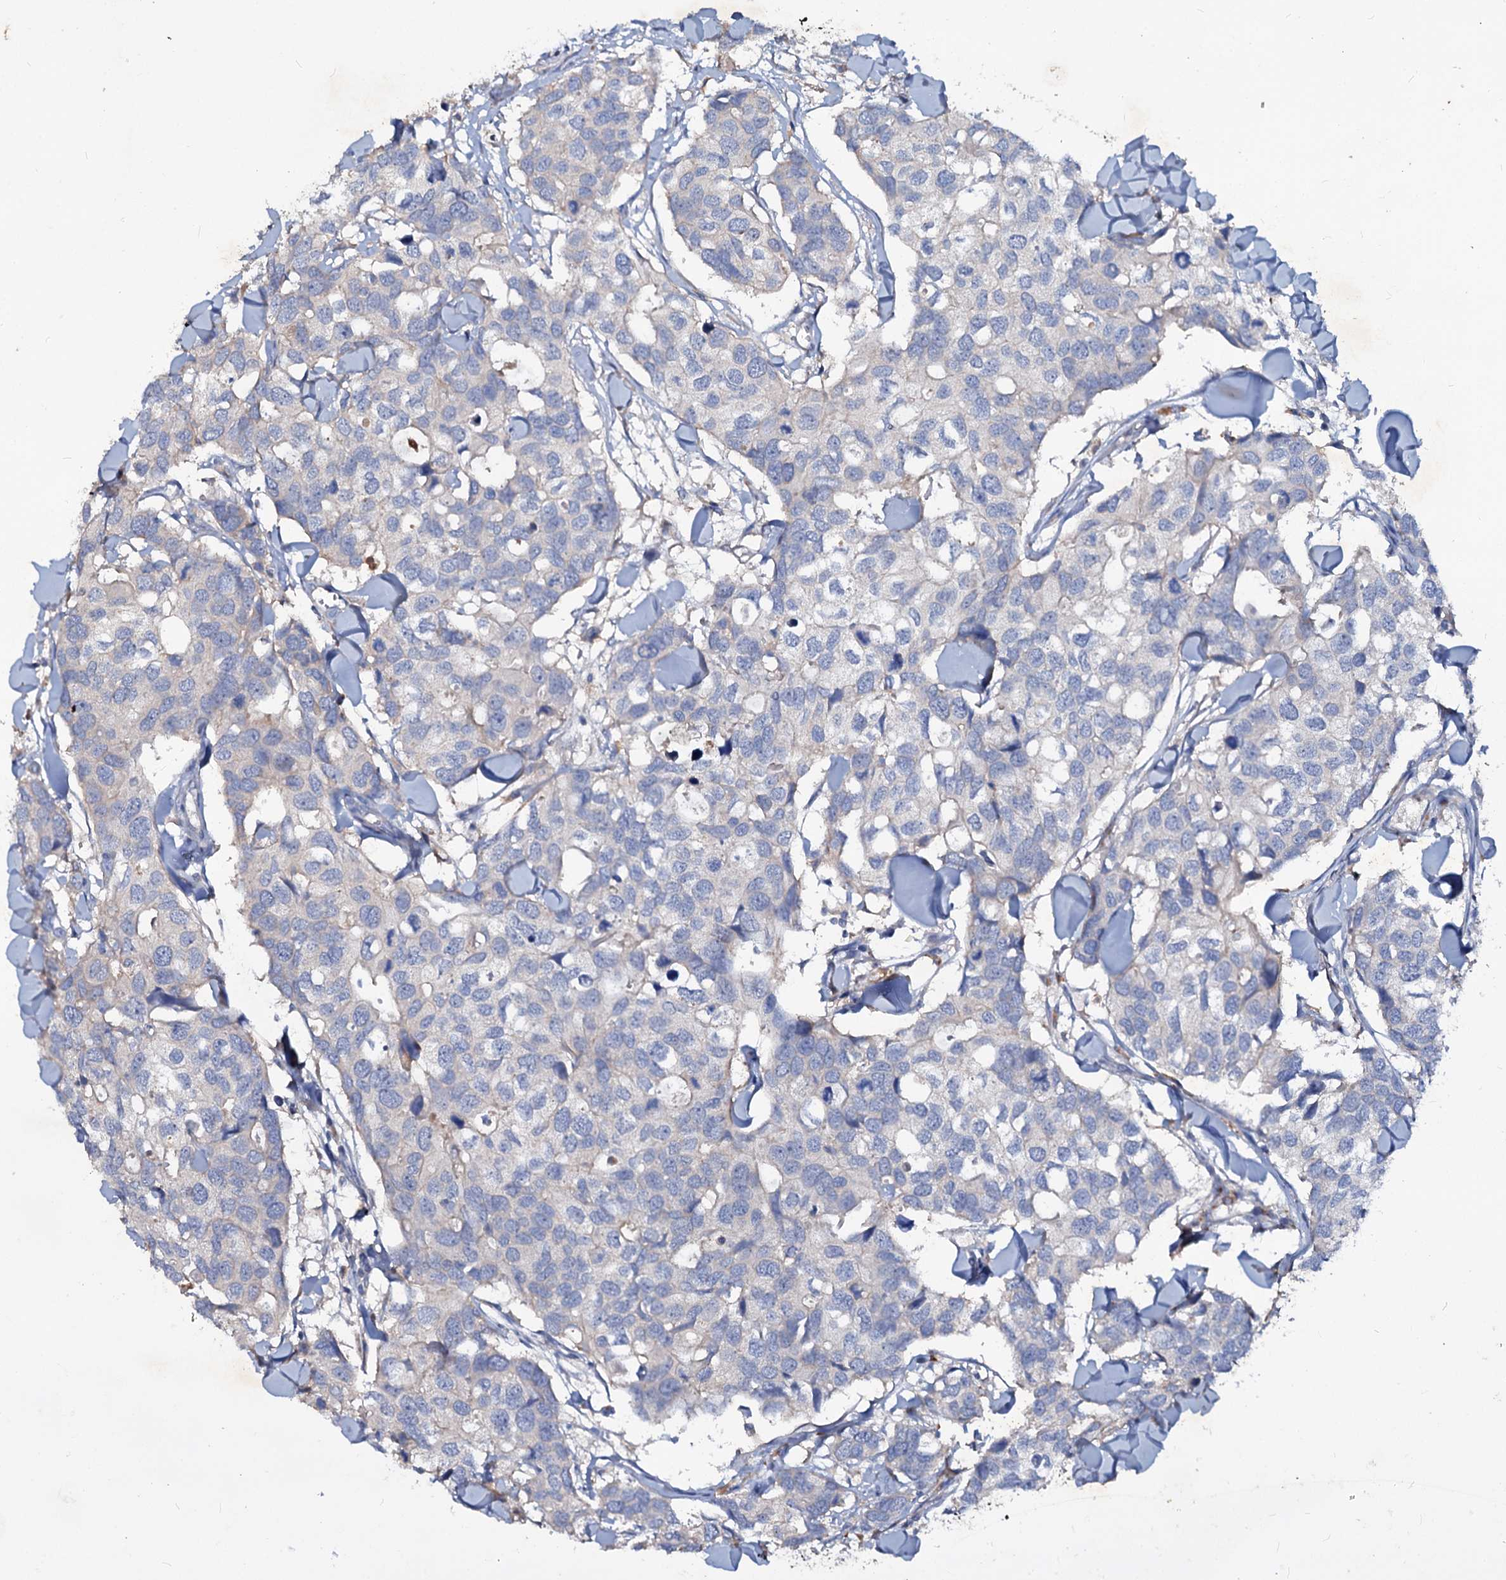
{"staining": {"intensity": "weak", "quantity": "<25%", "location": "cytoplasmic/membranous"}, "tissue": "breast cancer", "cell_type": "Tumor cells", "image_type": "cancer", "snomed": [{"axis": "morphology", "description": "Duct carcinoma"}, {"axis": "topography", "description": "Breast"}], "caption": "A high-resolution photomicrograph shows immunohistochemistry (IHC) staining of infiltrating ductal carcinoma (breast), which demonstrates no significant positivity in tumor cells.", "gene": "ACY3", "patient": {"sex": "female", "age": 83}}